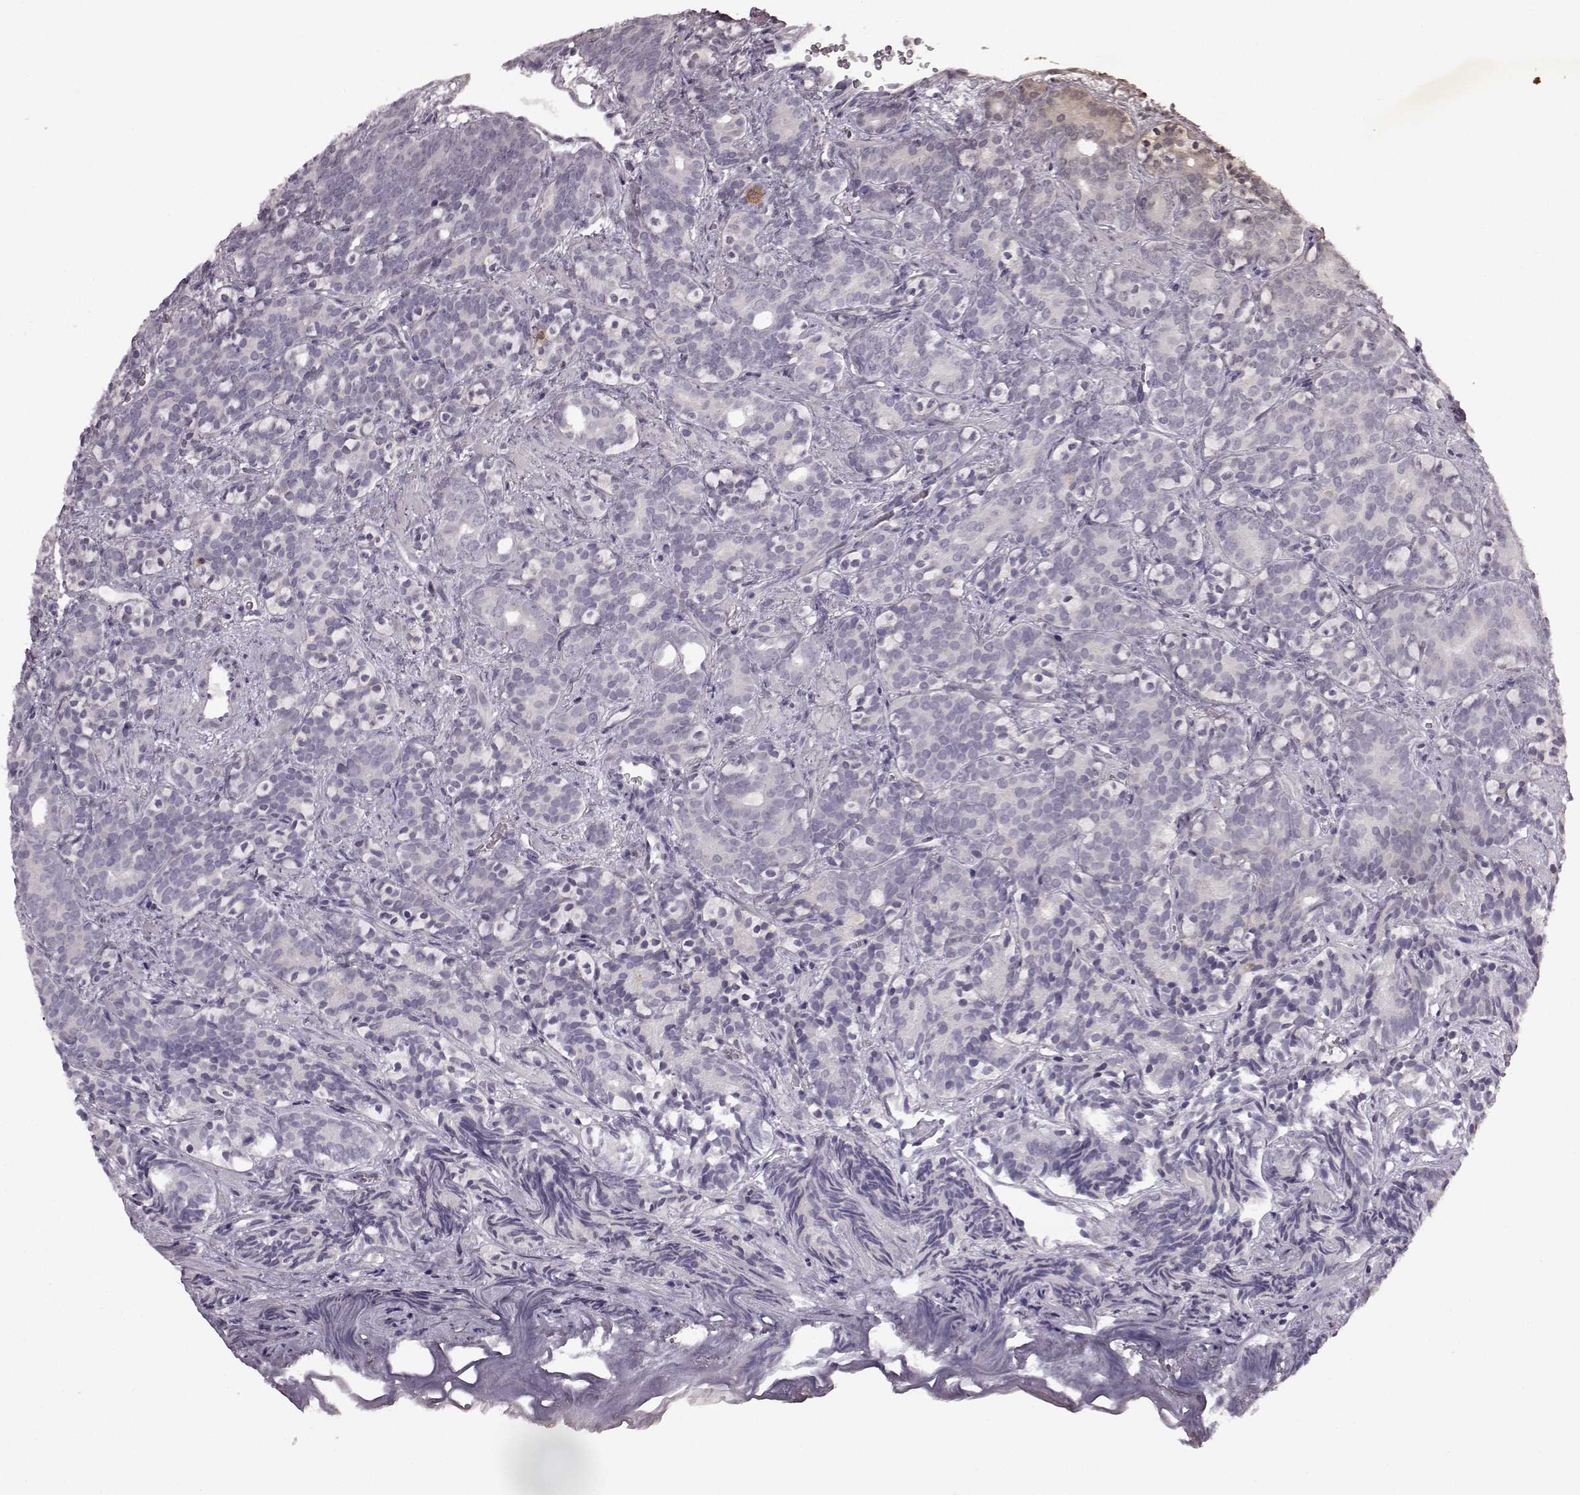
{"staining": {"intensity": "negative", "quantity": "none", "location": "none"}, "tissue": "prostate cancer", "cell_type": "Tumor cells", "image_type": "cancer", "snomed": [{"axis": "morphology", "description": "Adenocarcinoma, High grade"}, {"axis": "topography", "description": "Prostate"}], "caption": "High power microscopy micrograph of an immunohistochemistry (IHC) histopathology image of prostate cancer, revealing no significant positivity in tumor cells.", "gene": "SEMG2", "patient": {"sex": "male", "age": 84}}